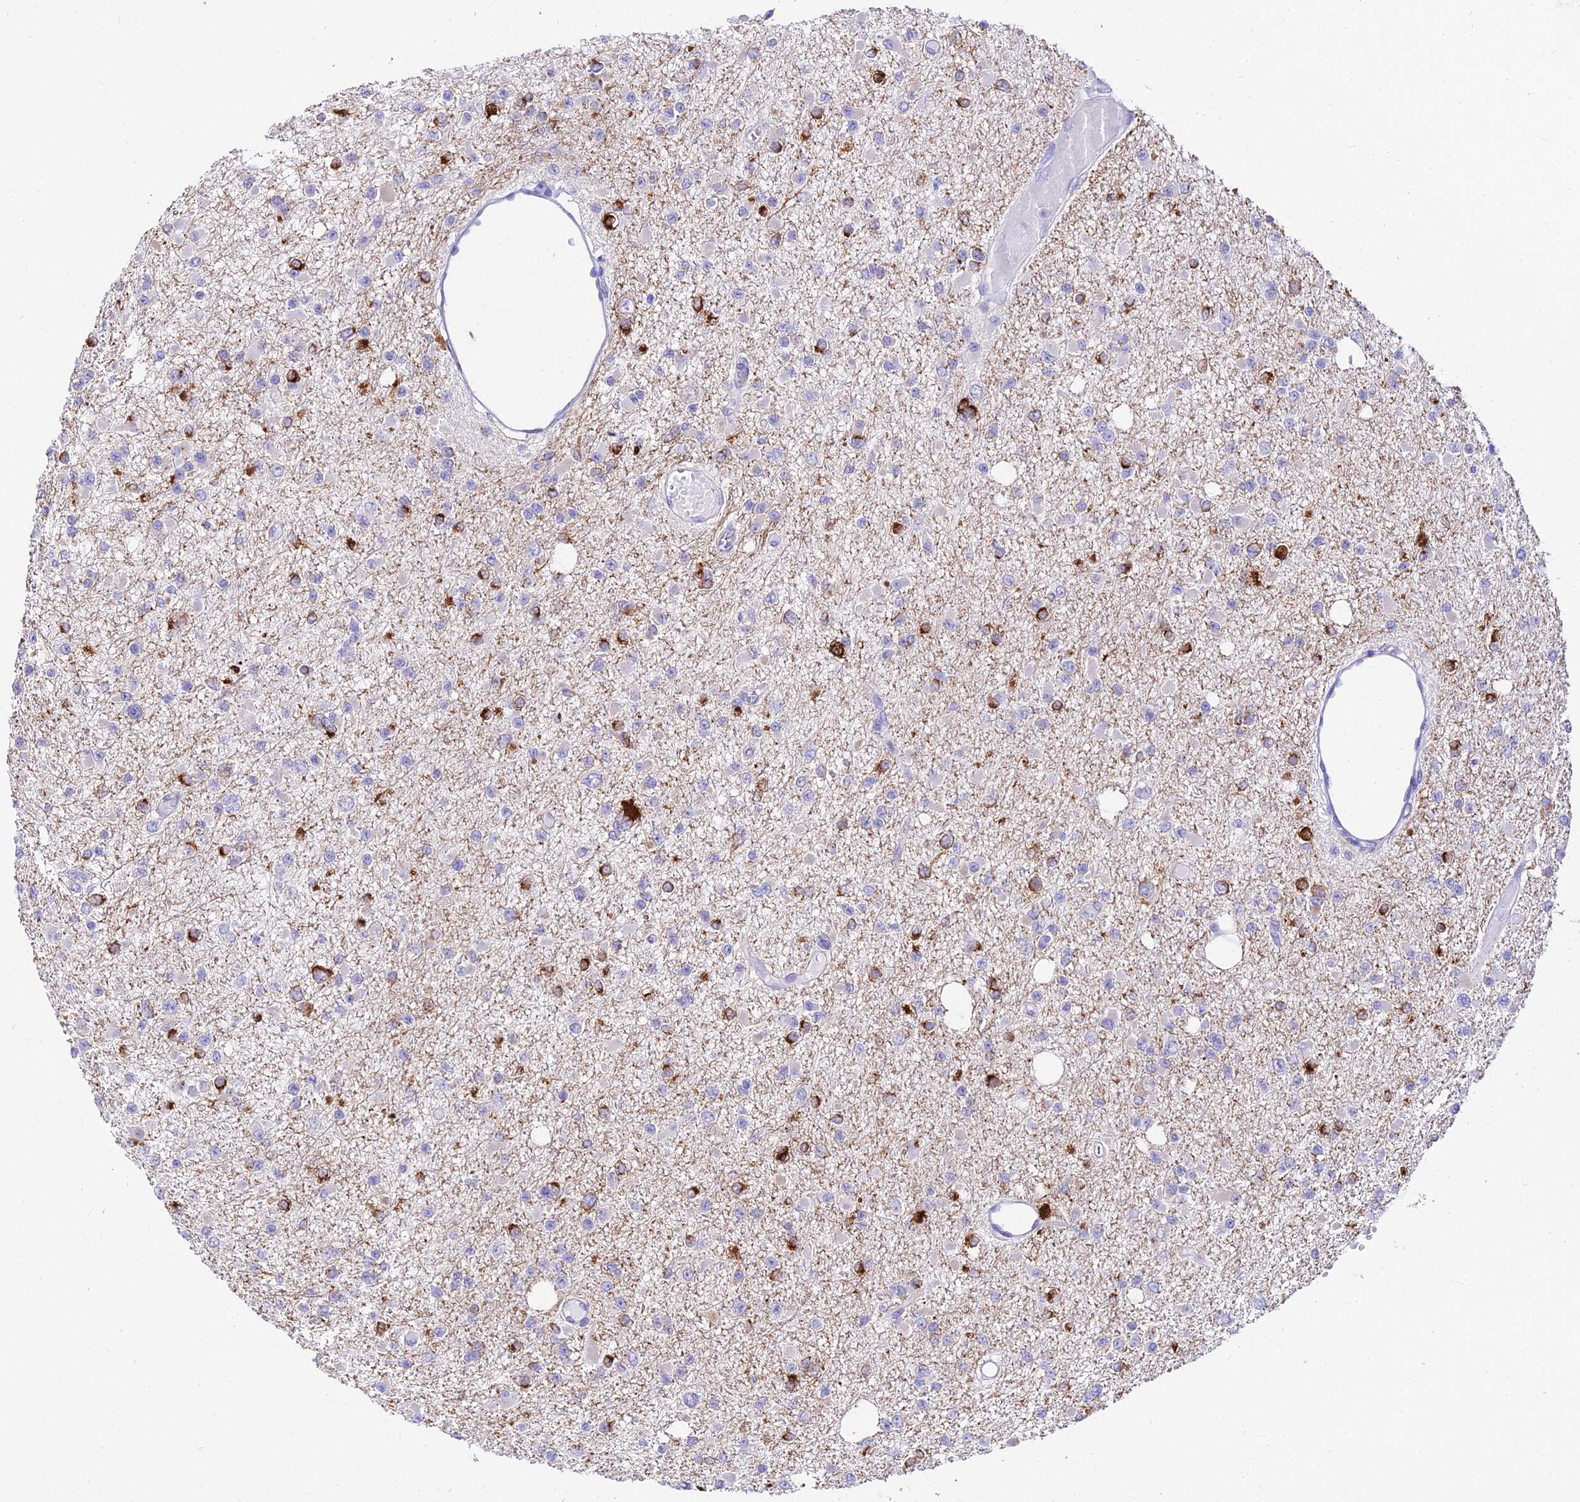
{"staining": {"intensity": "strong", "quantity": "25%-75%", "location": "cytoplasmic/membranous"}, "tissue": "glioma", "cell_type": "Tumor cells", "image_type": "cancer", "snomed": [{"axis": "morphology", "description": "Glioma, malignant, Low grade"}, {"axis": "topography", "description": "Brain"}], "caption": "A brown stain labels strong cytoplasmic/membranous staining of a protein in human low-grade glioma (malignant) tumor cells. The protein is shown in brown color, while the nuclei are stained blue.", "gene": "ATG16L2", "patient": {"sex": "female", "age": 22}}